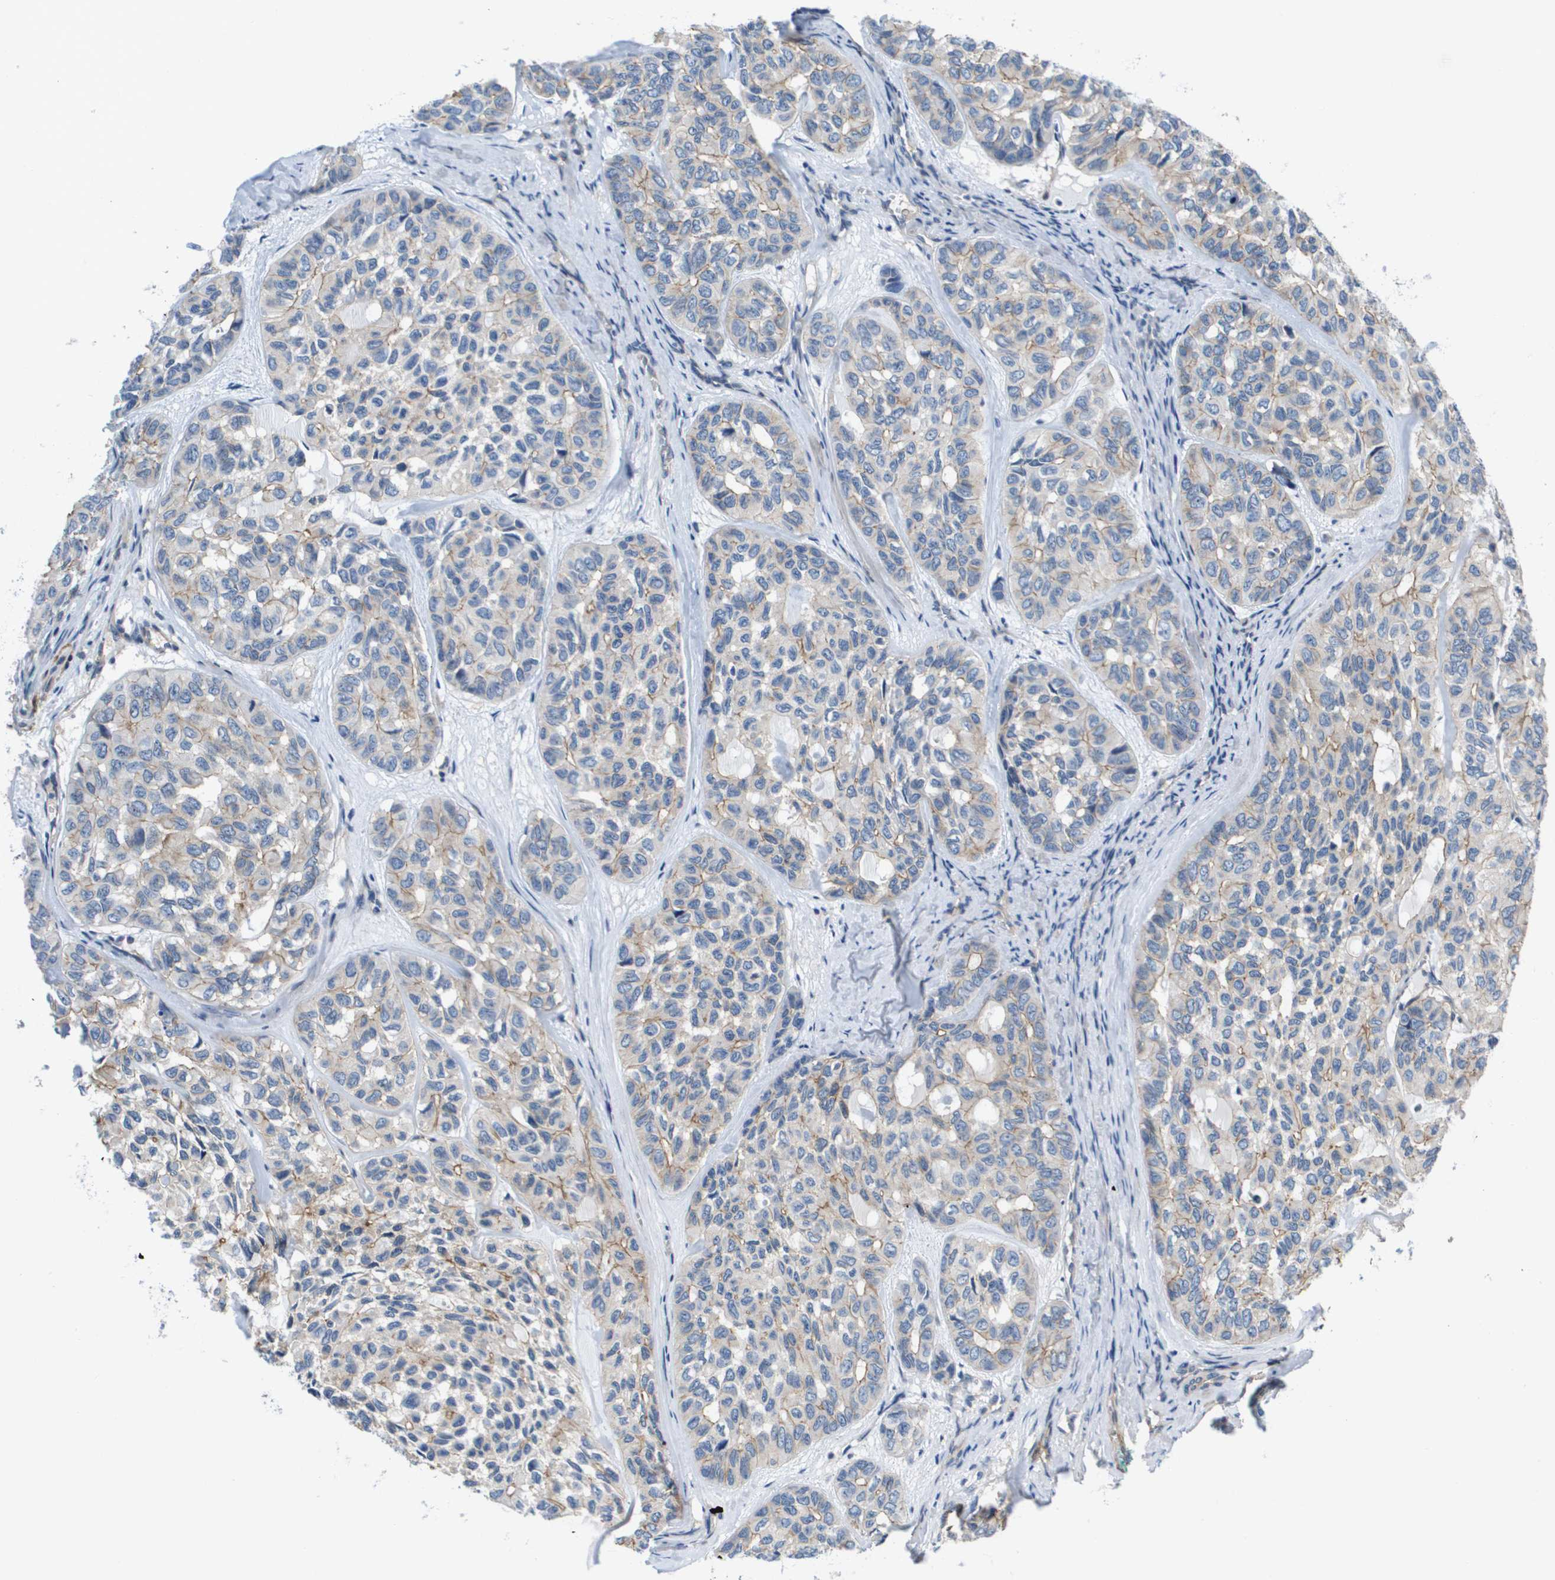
{"staining": {"intensity": "weak", "quantity": "25%-75%", "location": "cytoplasmic/membranous"}, "tissue": "head and neck cancer", "cell_type": "Tumor cells", "image_type": "cancer", "snomed": [{"axis": "morphology", "description": "Adenocarcinoma, NOS"}, {"axis": "topography", "description": "Salivary gland, NOS"}, {"axis": "topography", "description": "Head-Neck"}], "caption": "A histopathology image of human adenocarcinoma (head and neck) stained for a protein displays weak cytoplasmic/membranous brown staining in tumor cells.", "gene": "LPP", "patient": {"sex": "female", "age": 76}}